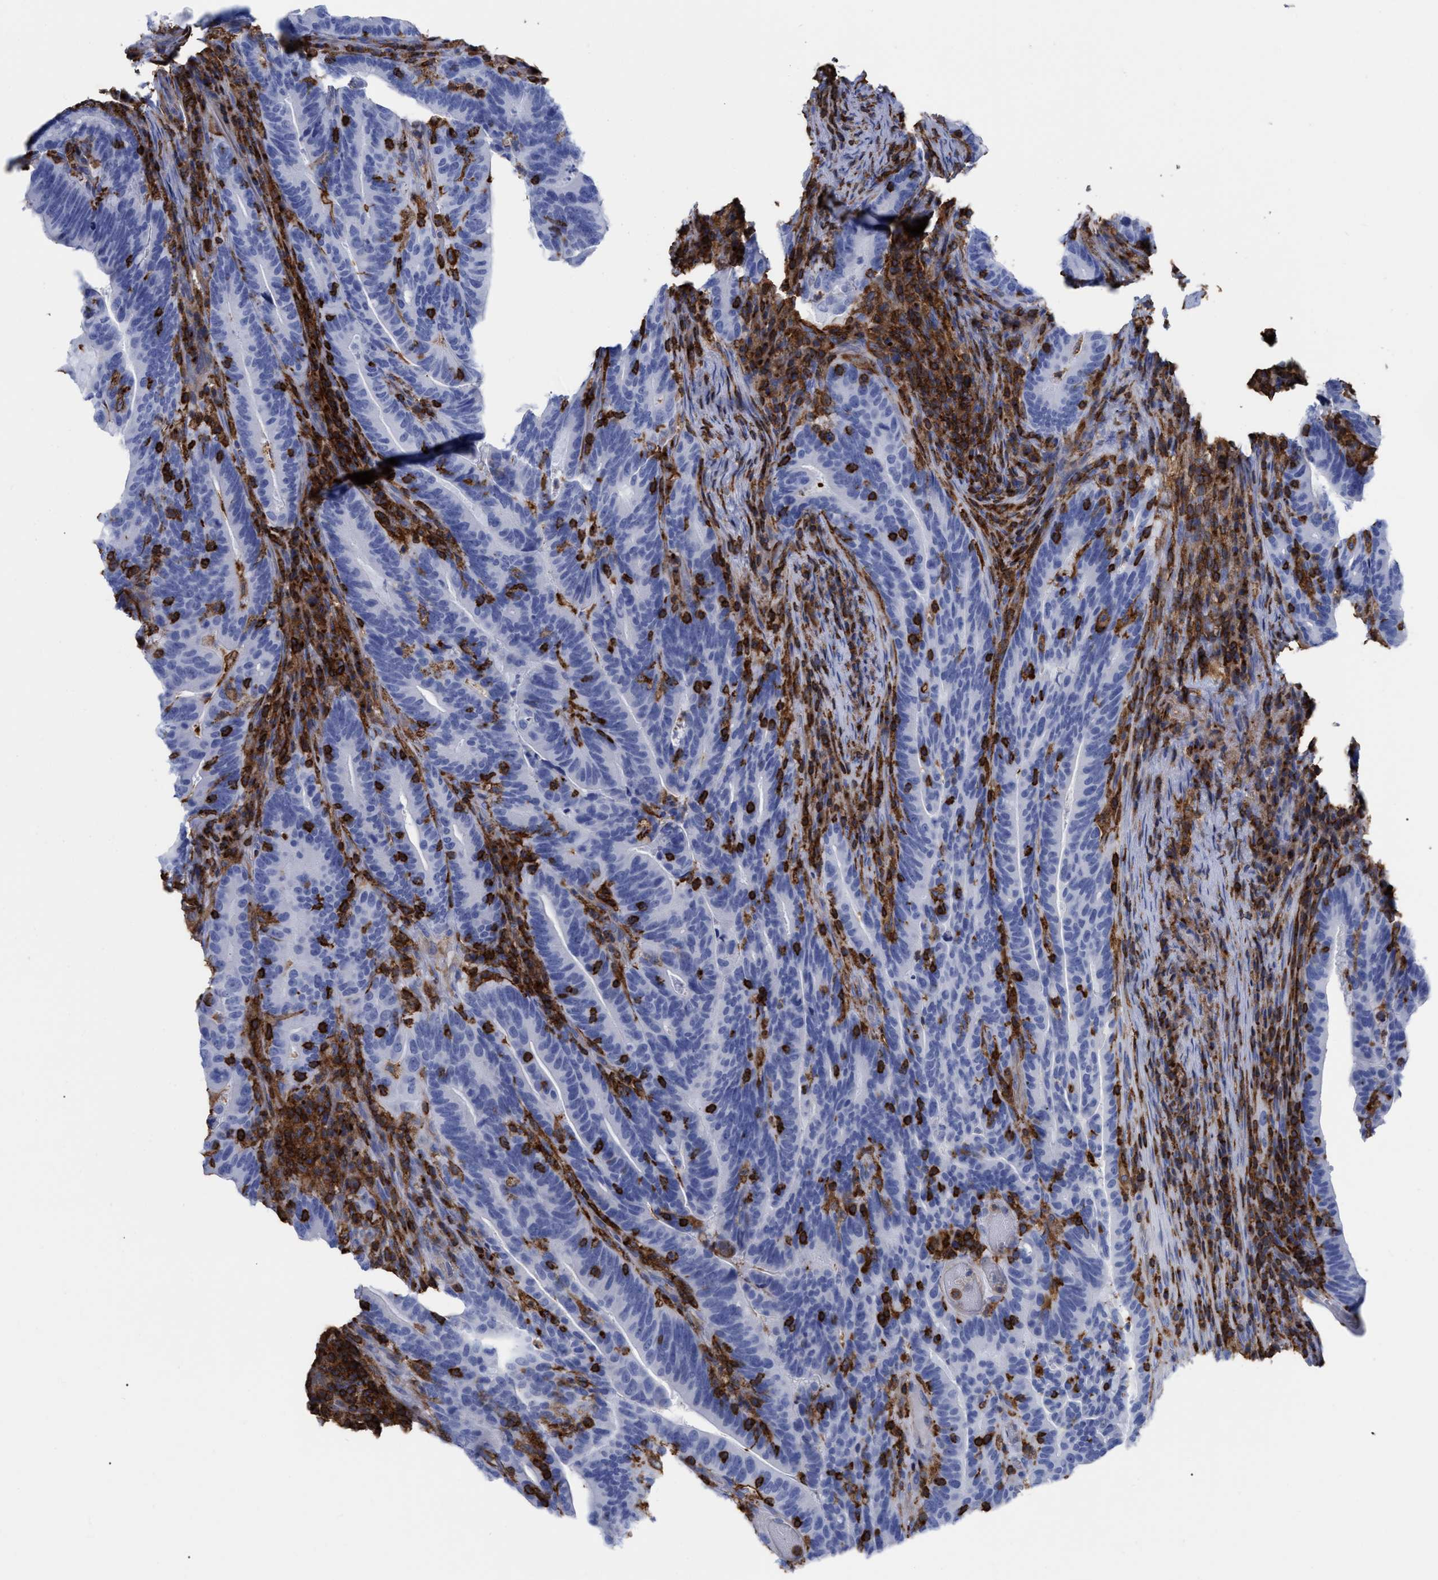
{"staining": {"intensity": "negative", "quantity": "none", "location": "none"}, "tissue": "colorectal cancer", "cell_type": "Tumor cells", "image_type": "cancer", "snomed": [{"axis": "morphology", "description": "Adenocarcinoma, NOS"}, {"axis": "topography", "description": "Colon"}], "caption": "This is an immunohistochemistry histopathology image of colorectal cancer. There is no expression in tumor cells.", "gene": "HCLS1", "patient": {"sex": "female", "age": 66}}